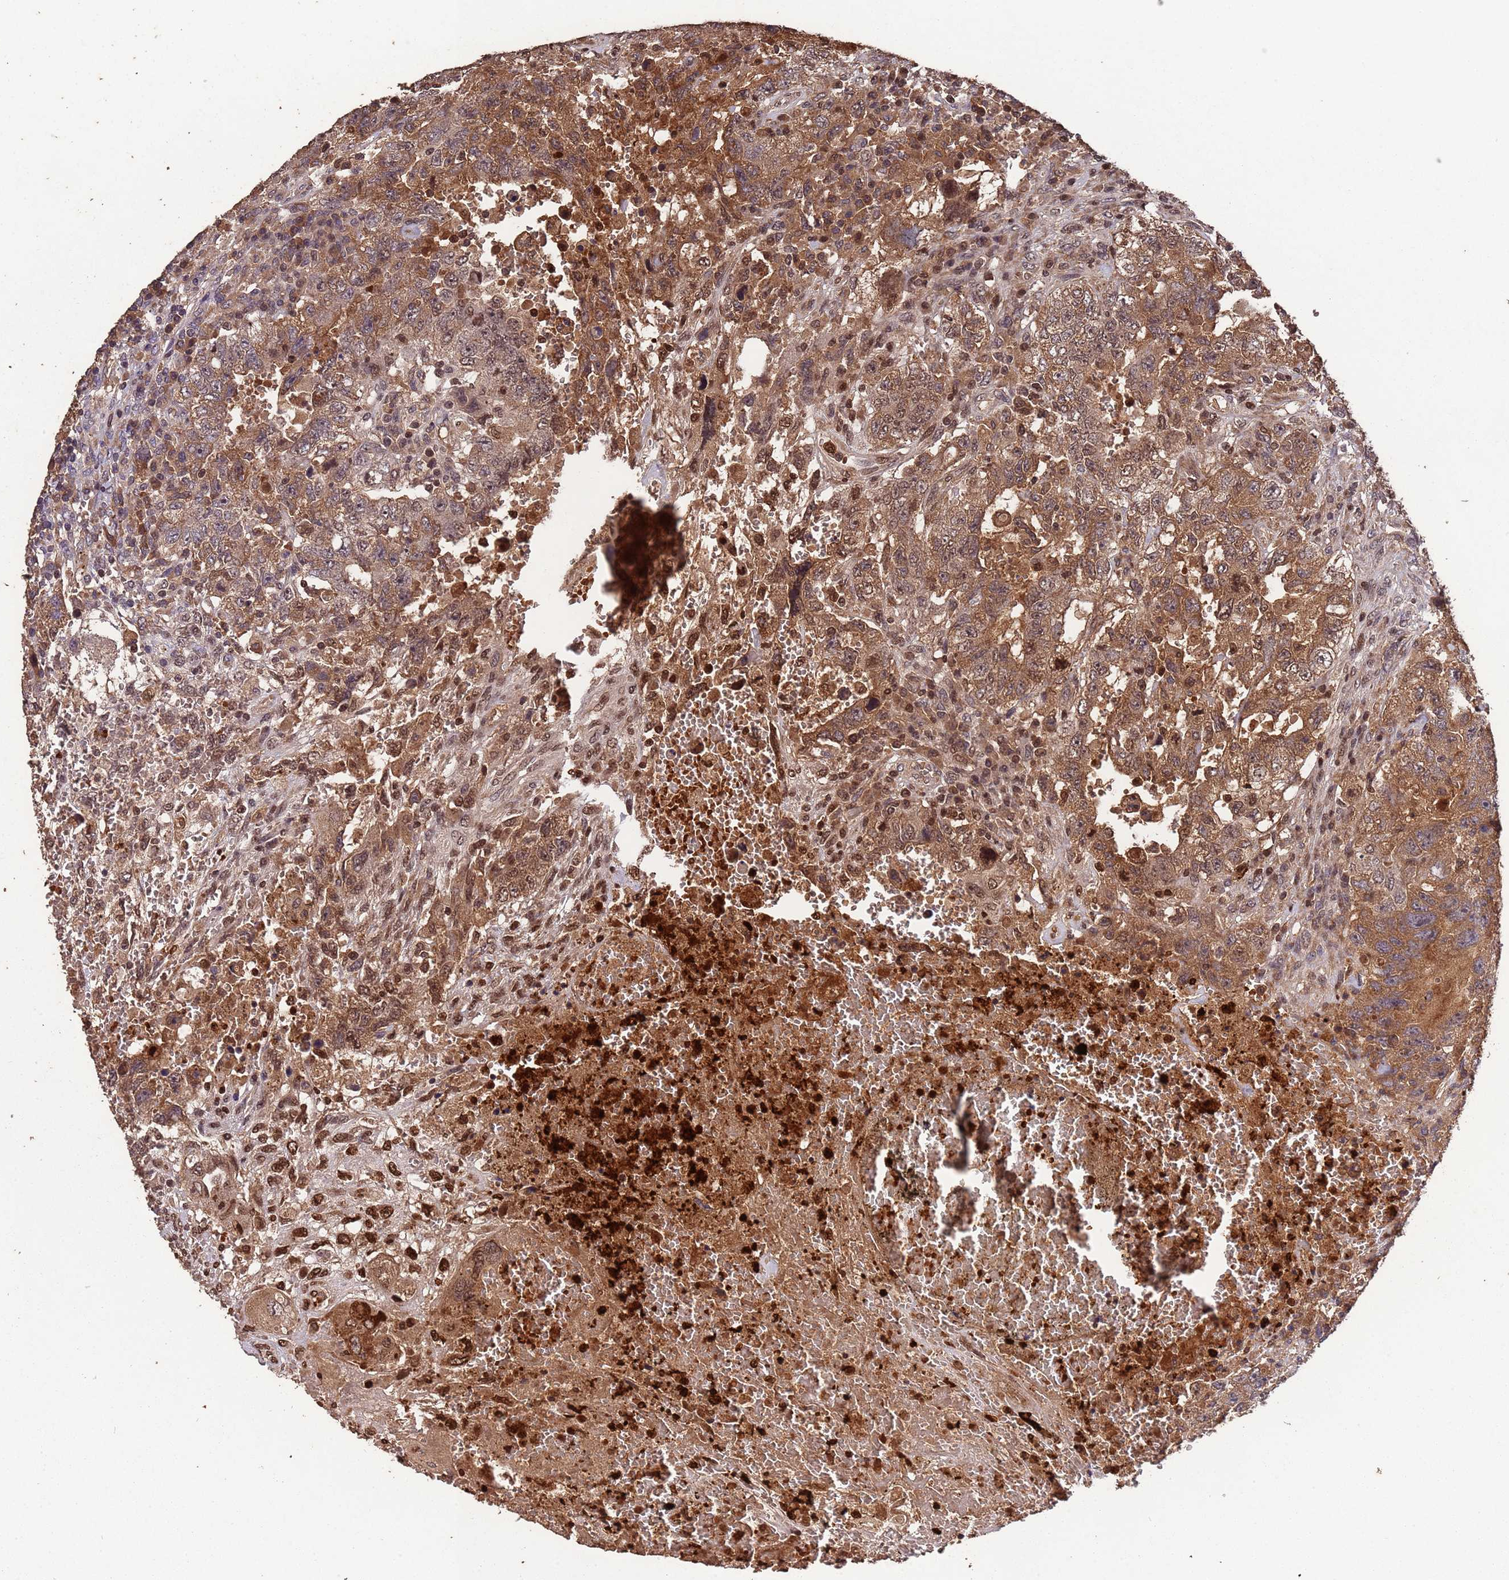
{"staining": {"intensity": "moderate", "quantity": ">75%", "location": "cytoplasmic/membranous,nuclear"}, "tissue": "testis cancer", "cell_type": "Tumor cells", "image_type": "cancer", "snomed": [{"axis": "morphology", "description": "Carcinoma, Embryonal, NOS"}, {"axis": "topography", "description": "Testis"}], "caption": "Testis cancer tissue exhibits moderate cytoplasmic/membranous and nuclear expression in about >75% of tumor cells, visualized by immunohistochemistry. The protein of interest is stained brown, and the nuclei are stained in blue (DAB (3,3'-diaminobenzidine) IHC with brightfield microscopy, high magnification).", "gene": "CCDC184", "patient": {"sex": "male", "age": 26}}